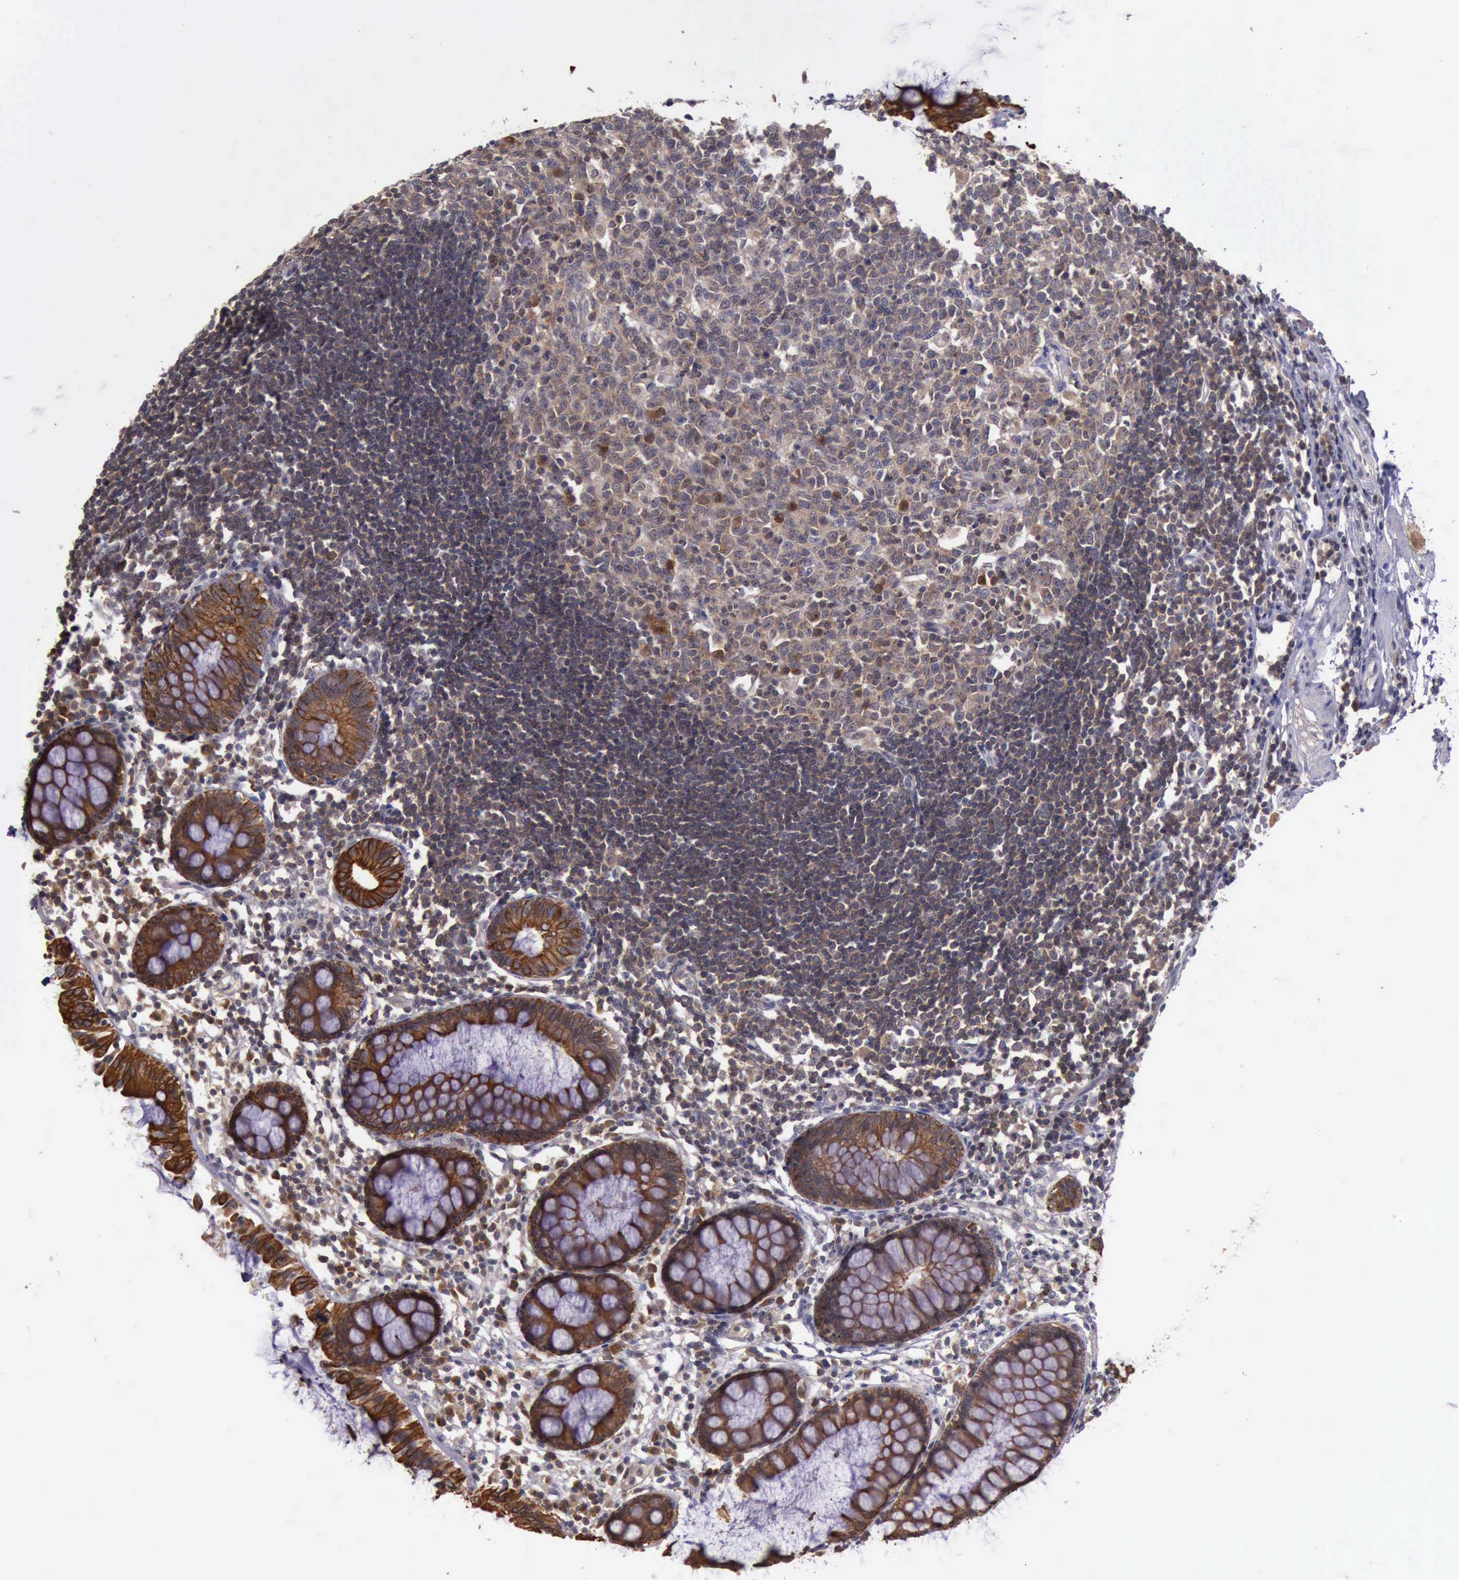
{"staining": {"intensity": "moderate", "quantity": ">75%", "location": "cytoplasmic/membranous"}, "tissue": "rectum", "cell_type": "Glandular cells", "image_type": "normal", "snomed": [{"axis": "morphology", "description": "Normal tissue, NOS"}, {"axis": "topography", "description": "Rectum"}], "caption": "A histopathology image of rectum stained for a protein exhibits moderate cytoplasmic/membranous brown staining in glandular cells. (Stains: DAB in brown, nuclei in blue, Microscopy: brightfield microscopy at high magnification).", "gene": "RAB39B", "patient": {"sex": "female", "age": 66}}